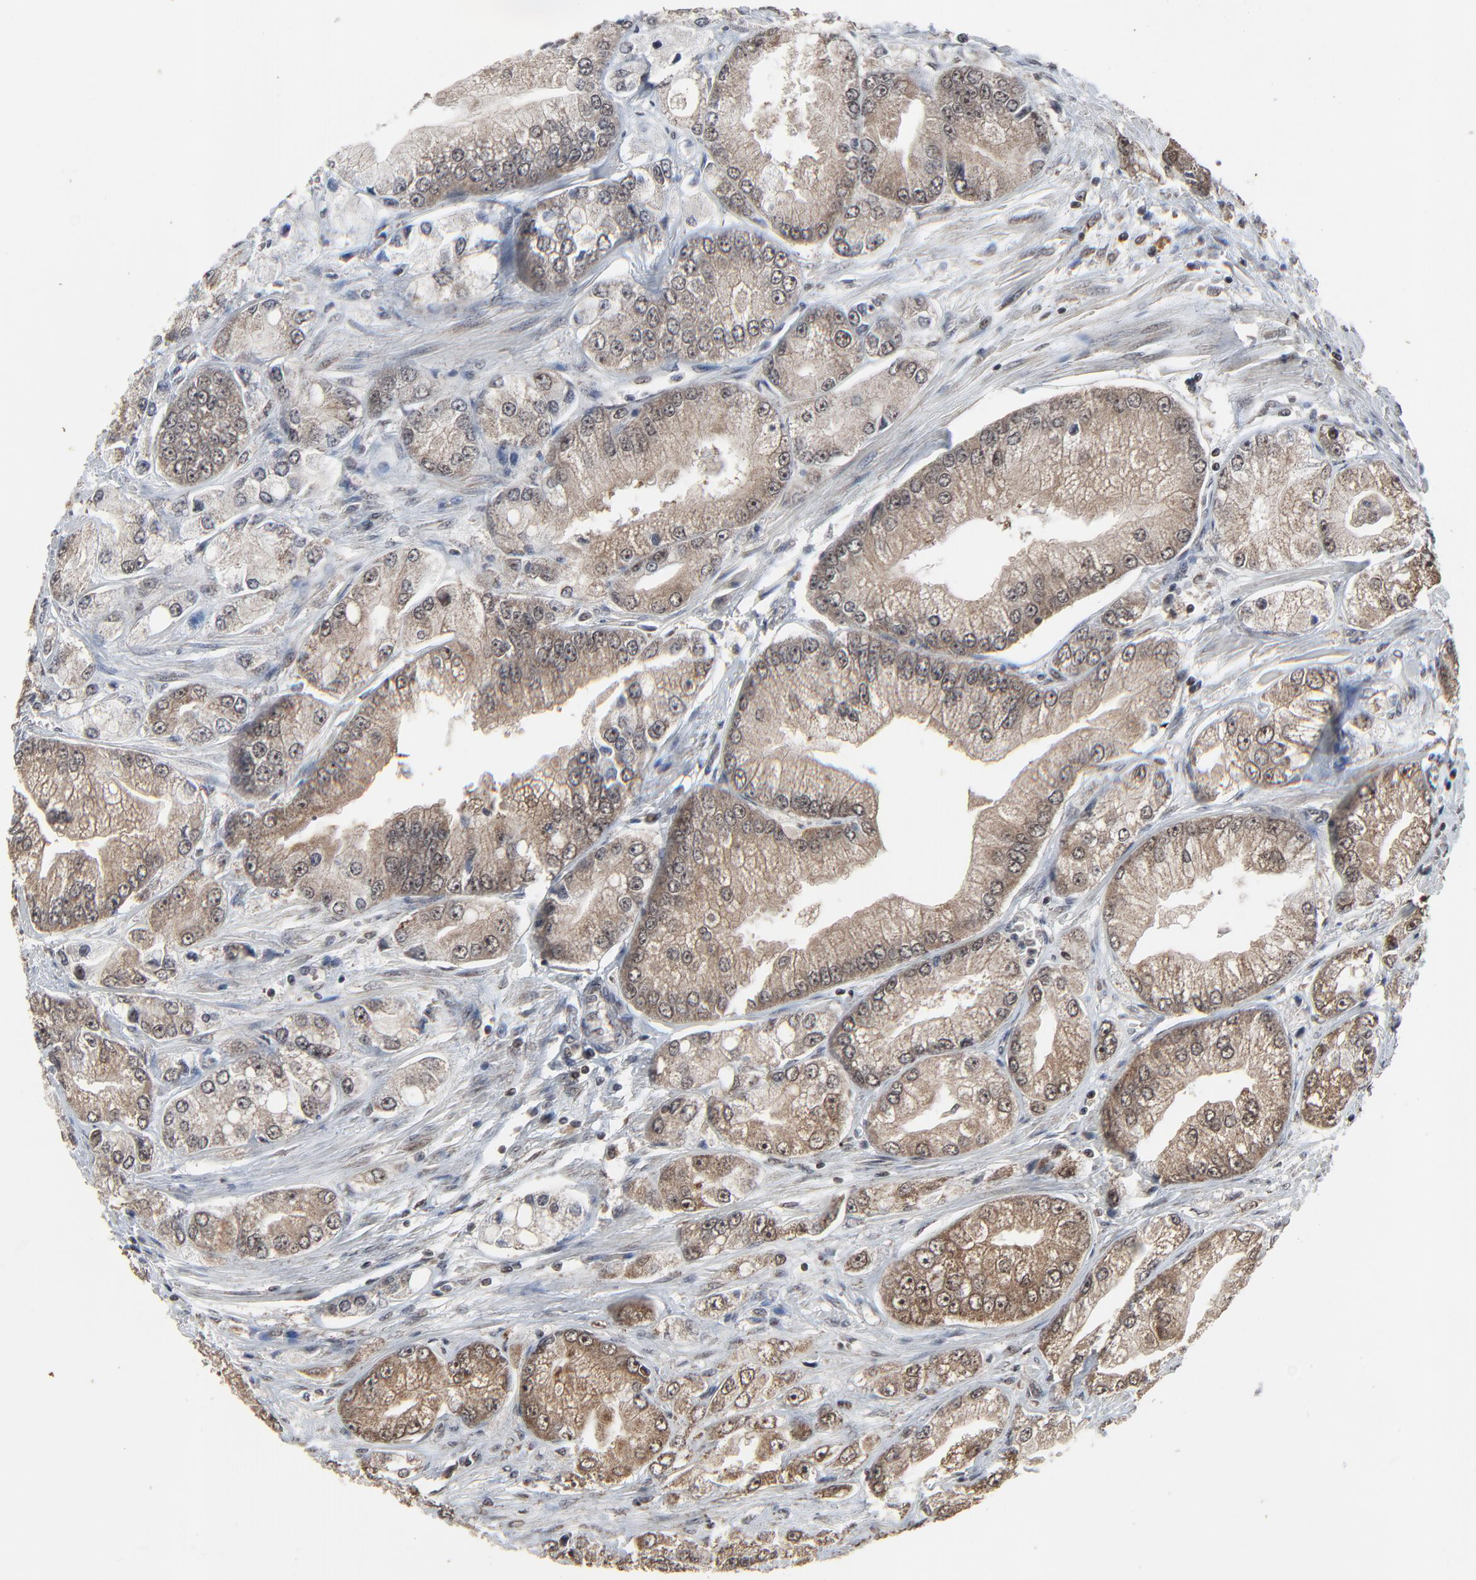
{"staining": {"intensity": "moderate", "quantity": "25%-75%", "location": "cytoplasmic/membranous,nuclear"}, "tissue": "prostate cancer", "cell_type": "Tumor cells", "image_type": "cancer", "snomed": [{"axis": "morphology", "description": "Adenocarcinoma, Medium grade"}, {"axis": "topography", "description": "Prostate"}], "caption": "There is medium levels of moderate cytoplasmic/membranous and nuclear staining in tumor cells of prostate cancer (adenocarcinoma (medium-grade)), as demonstrated by immunohistochemical staining (brown color).", "gene": "RHOJ", "patient": {"sex": "male", "age": 72}}